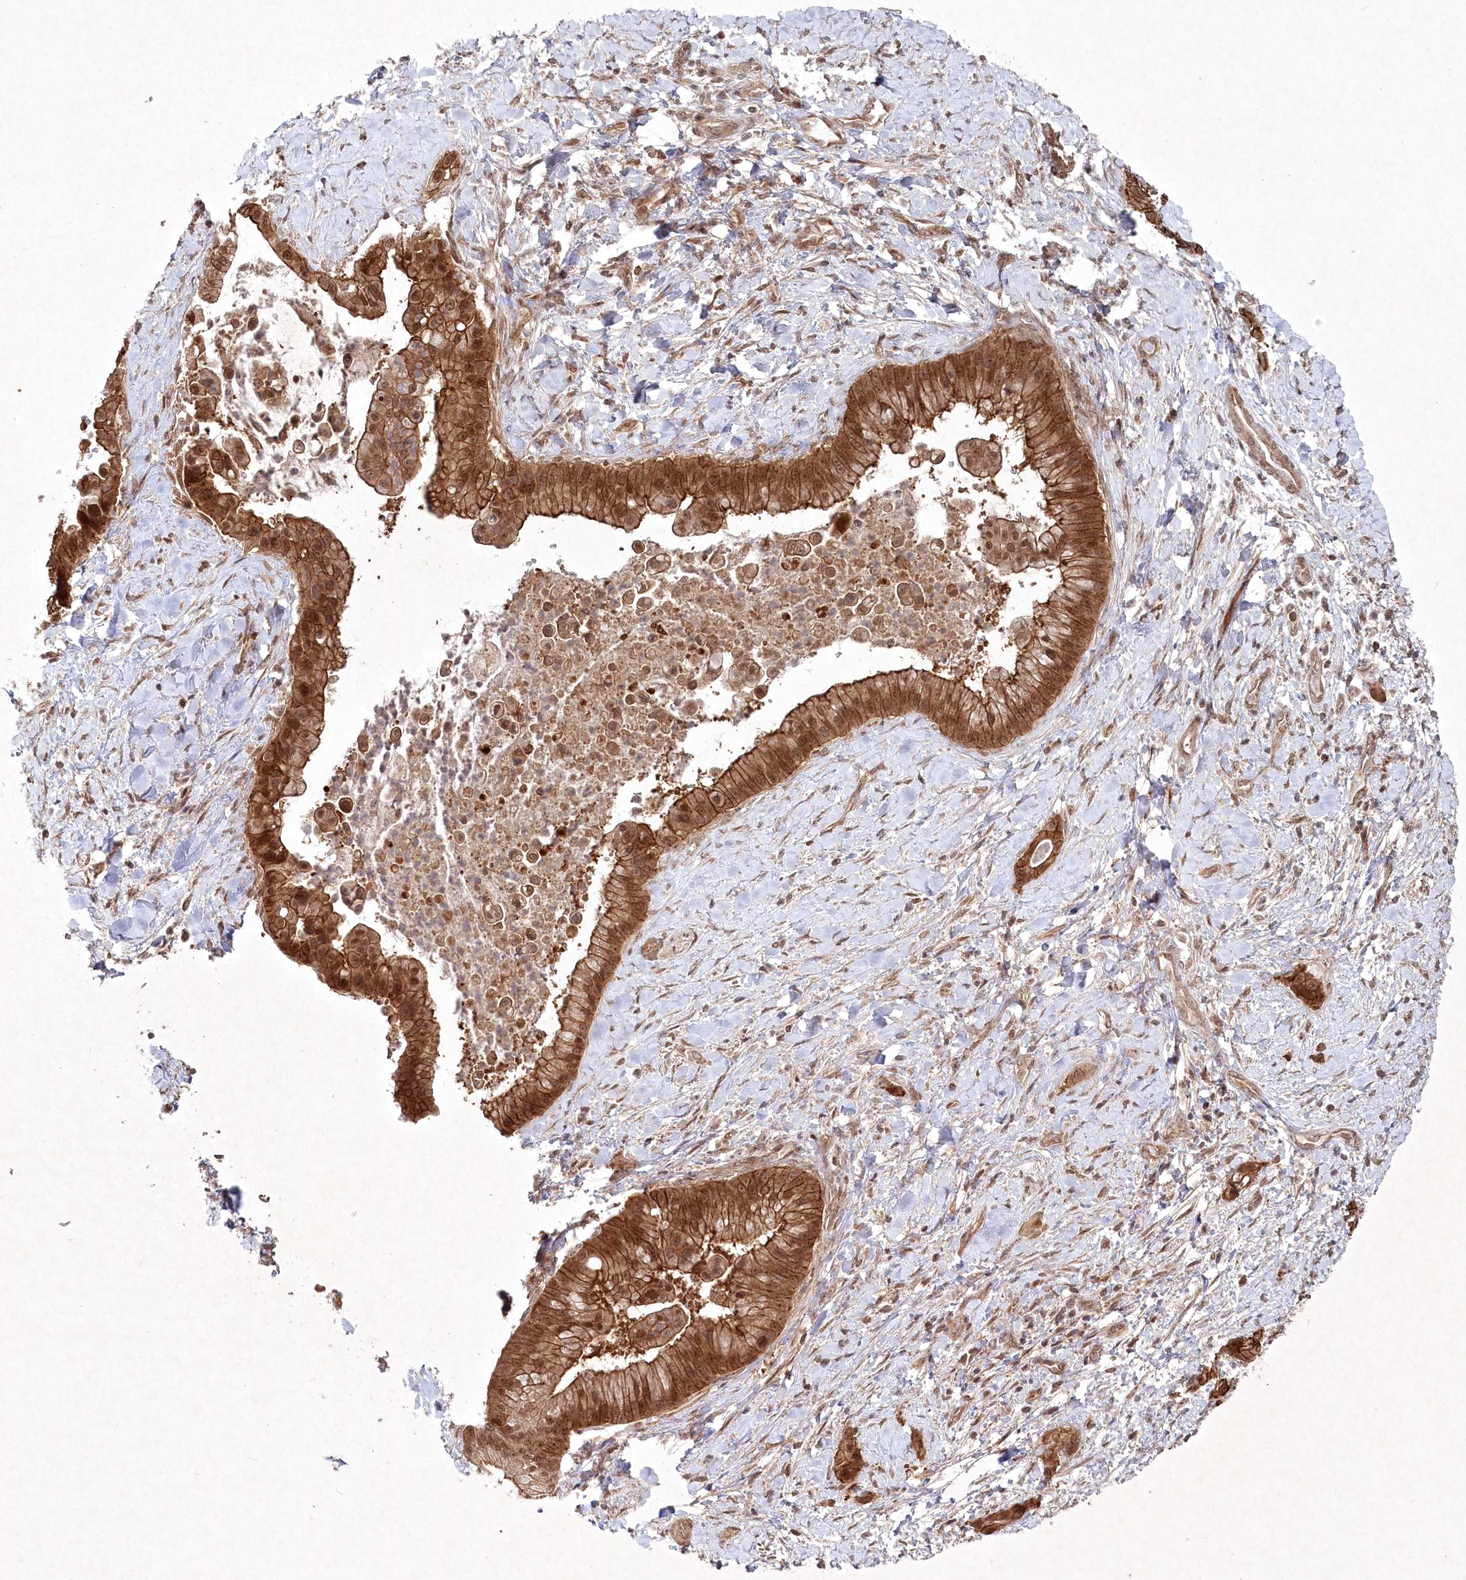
{"staining": {"intensity": "strong", "quantity": ">75%", "location": "cytoplasmic/membranous,nuclear"}, "tissue": "liver cancer", "cell_type": "Tumor cells", "image_type": "cancer", "snomed": [{"axis": "morphology", "description": "Cholangiocarcinoma"}, {"axis": "topography", "description": "Liver"}], "caption": "Human liver cancer stained with a protein marker displays strong staining in tumor cells.", "gene": "FBXL17", "patient": {"sex": "female", "age": 54}}